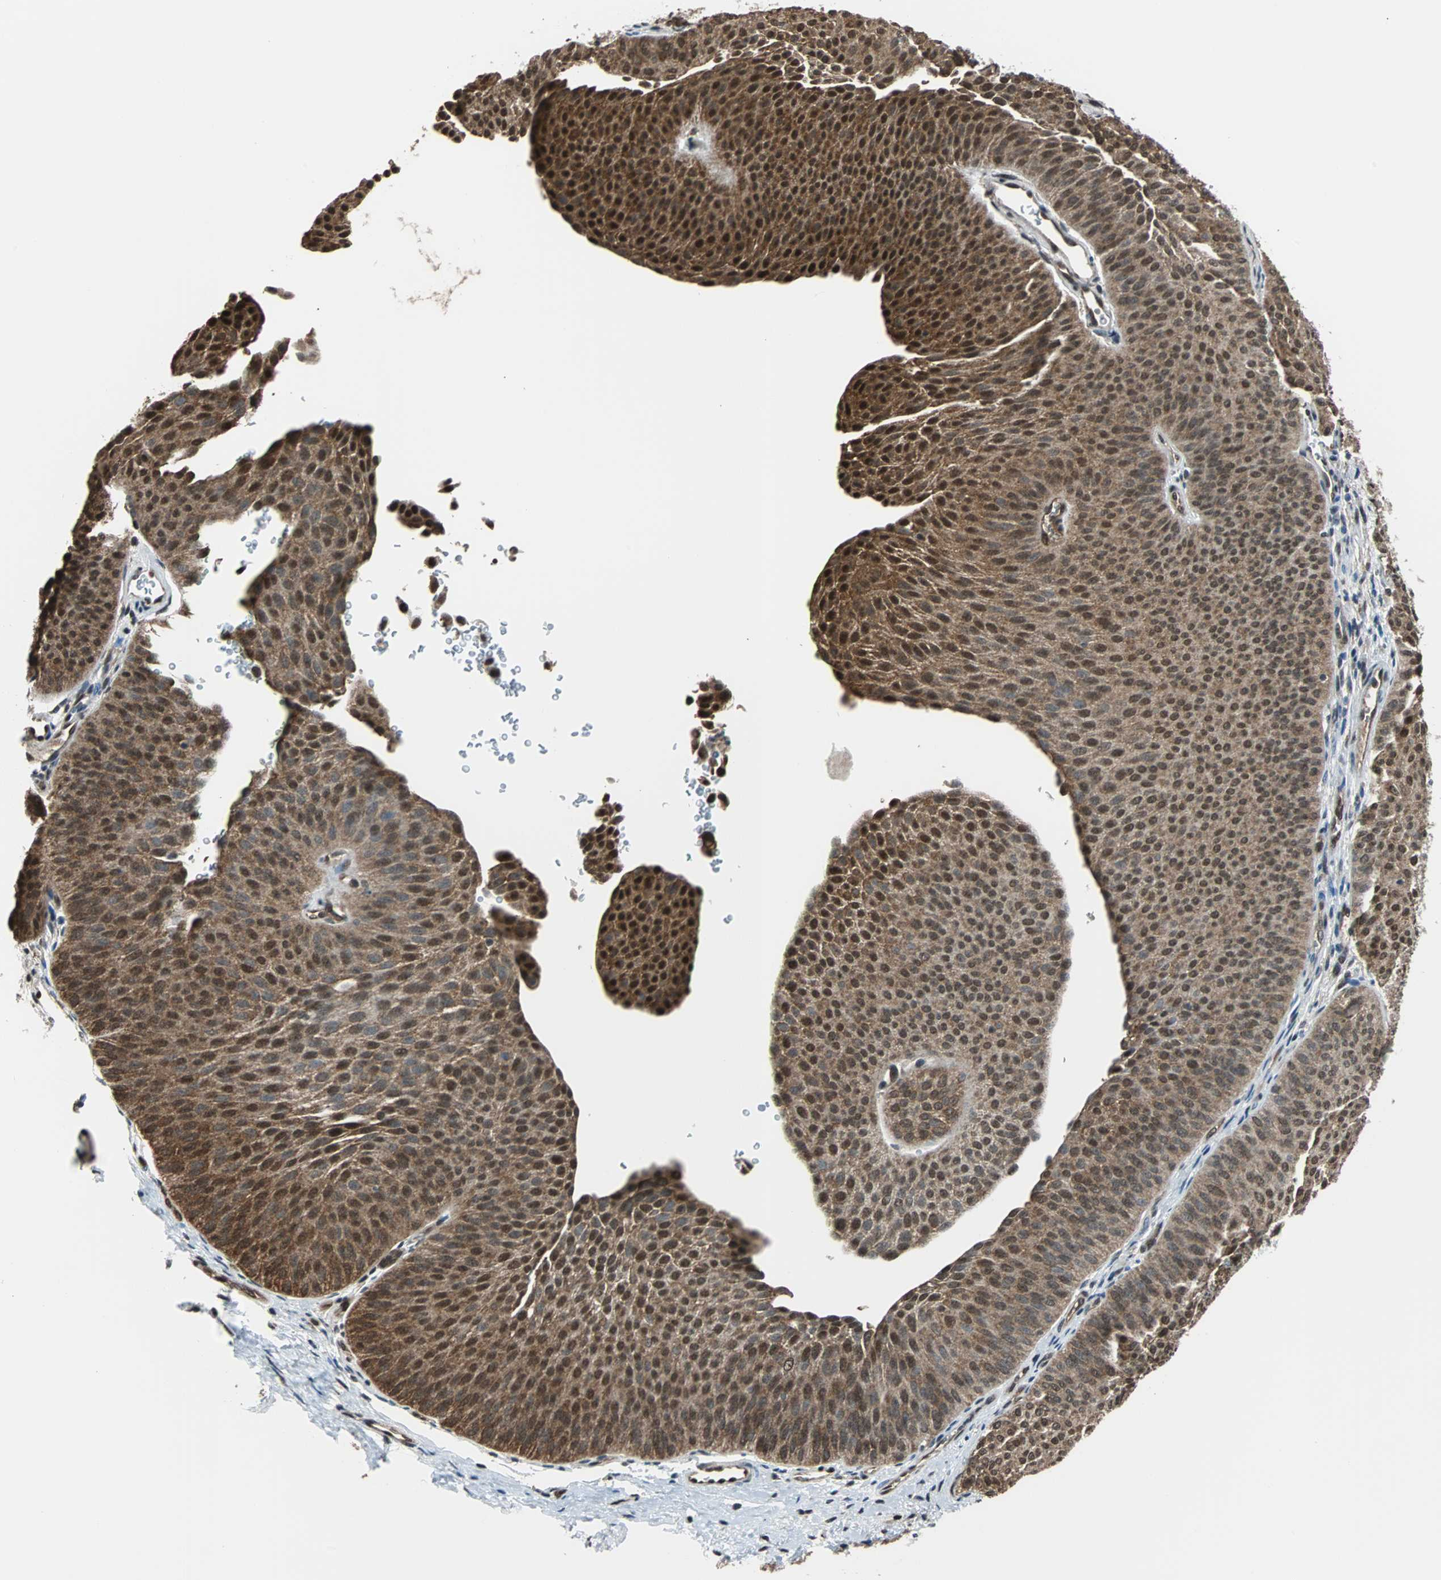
{"staining": {"intensity": "strong", "quantity": ">75%", "location": "cytoplasmic/membranous,nuclear"}, "tissue": "urothelial cancer", "cell_type": "Tumor cells", "image_type": "cancer", "snomed": [{"axis": "morphology", "description": "Urothelial carcinoma, Low grade"}, {"axis": "topography", "description": "Urinary bladder"}], "caption": "The photomicrograph shows a brown stain indicating the presence of a protein in the cytoplasmic/membranous and nuclear of tumor cells in low-grade urothelial carcinoma. Ihc stains the protein of interest in brown and the nuclei are stained blue.", "gene": "VCP", "patient": {"sex": "female", "age": 60}}